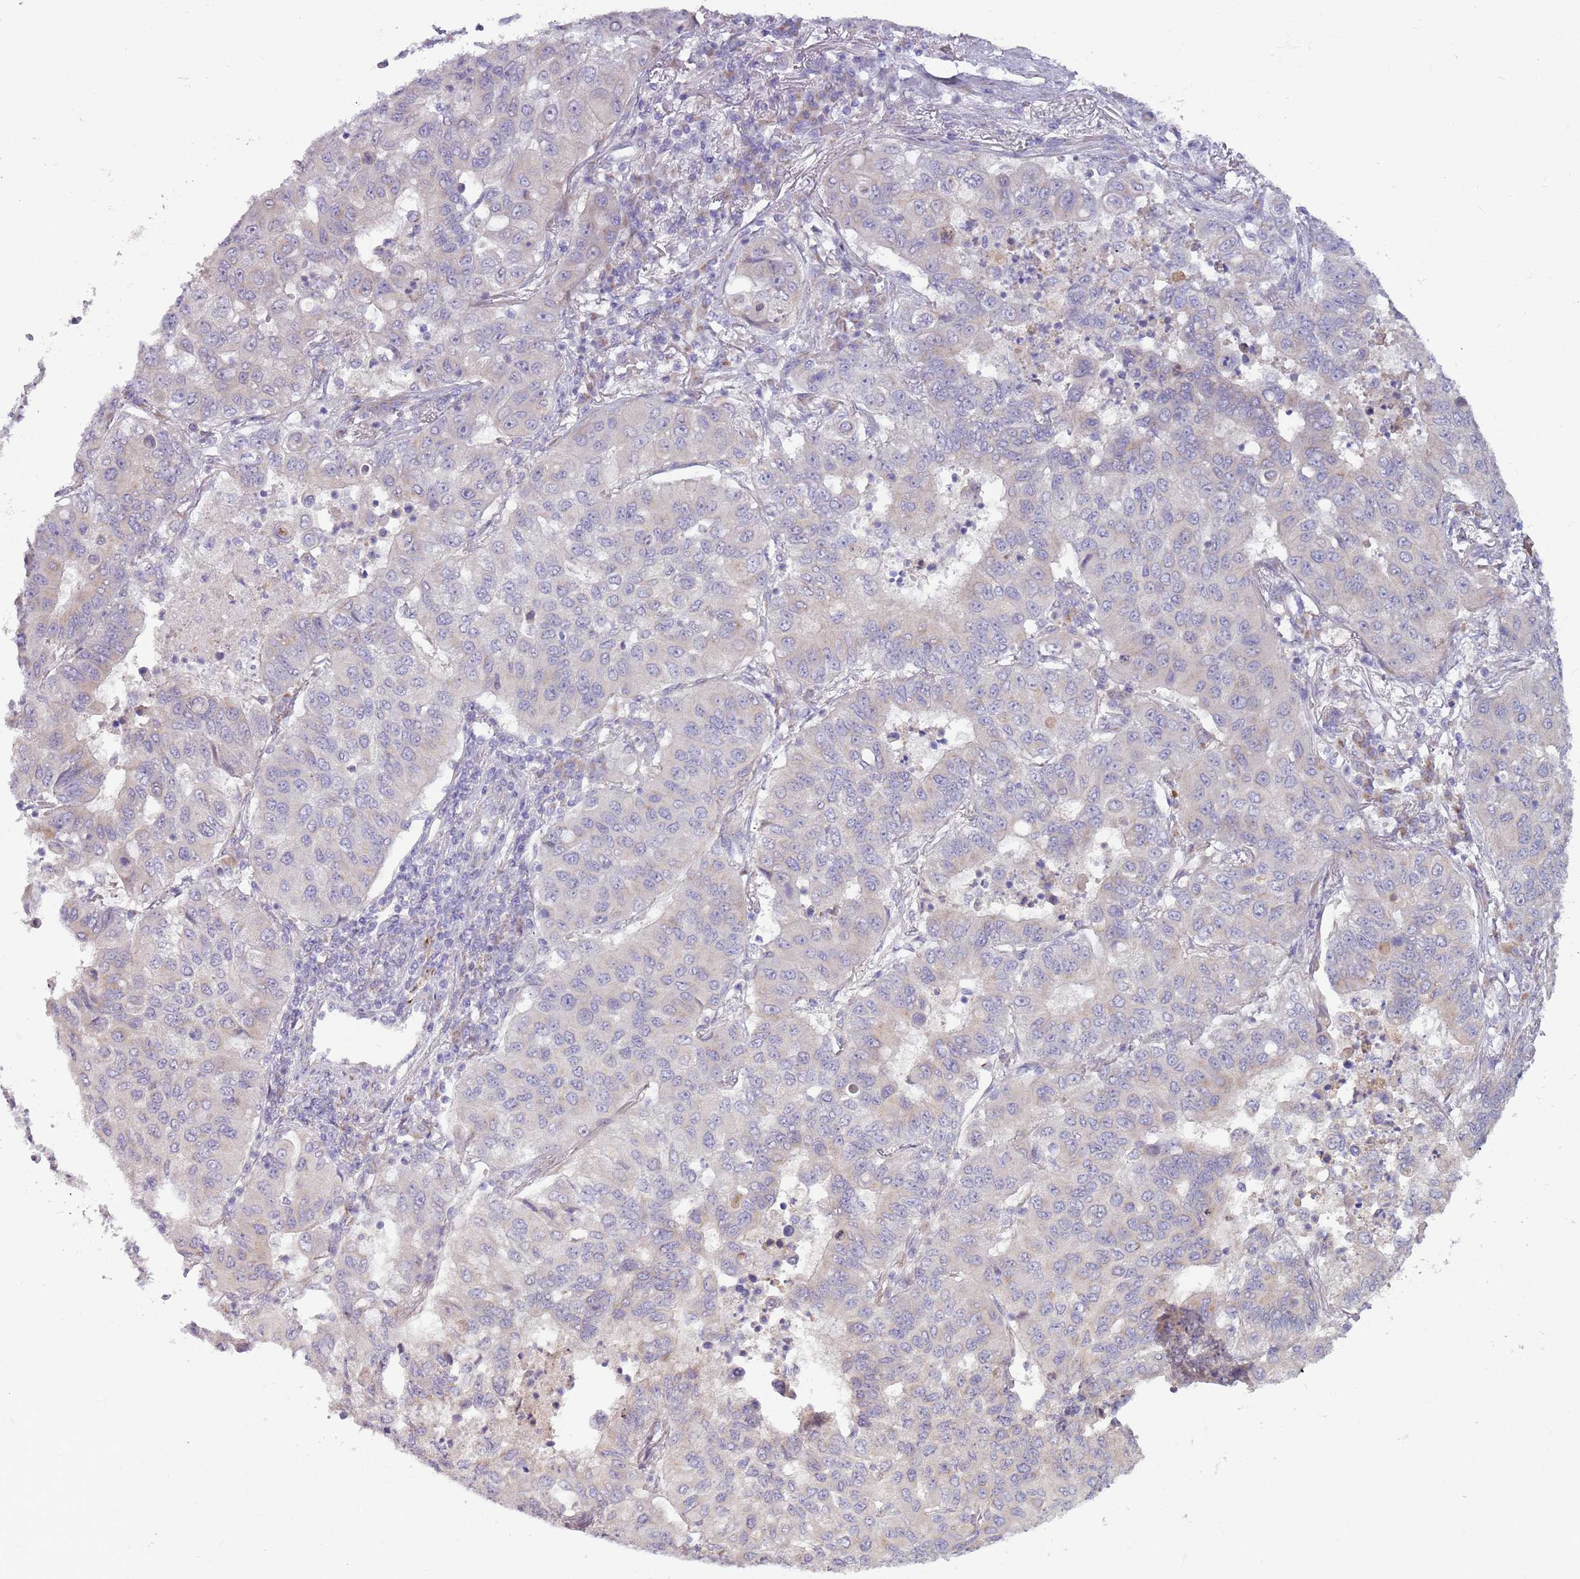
{"staining": {"intensity": "negative", "quantity": "none", "location": "none"}, "tissue": "lung cancer", "cell_type": "Tumor cells", "image_type": "cancer", "snomed": [{"axis": "morphology", "description": "Squamous cell carcinoma, NOS"}, {"axis": "topography", "description": "Lung"}], "caption": "Tumor cells are negative for protein expression in human lung cancer (squamous cell carcinoma). The staining was performed using DAB (3,3'-diaminobenzidine) to visualize the protein expression in brown, while the nuclei were stained in blue with hematoxylin (Magnification: 20x).", "gene": "CCDC150", "patient": {"sex": "male", "age": 74}}